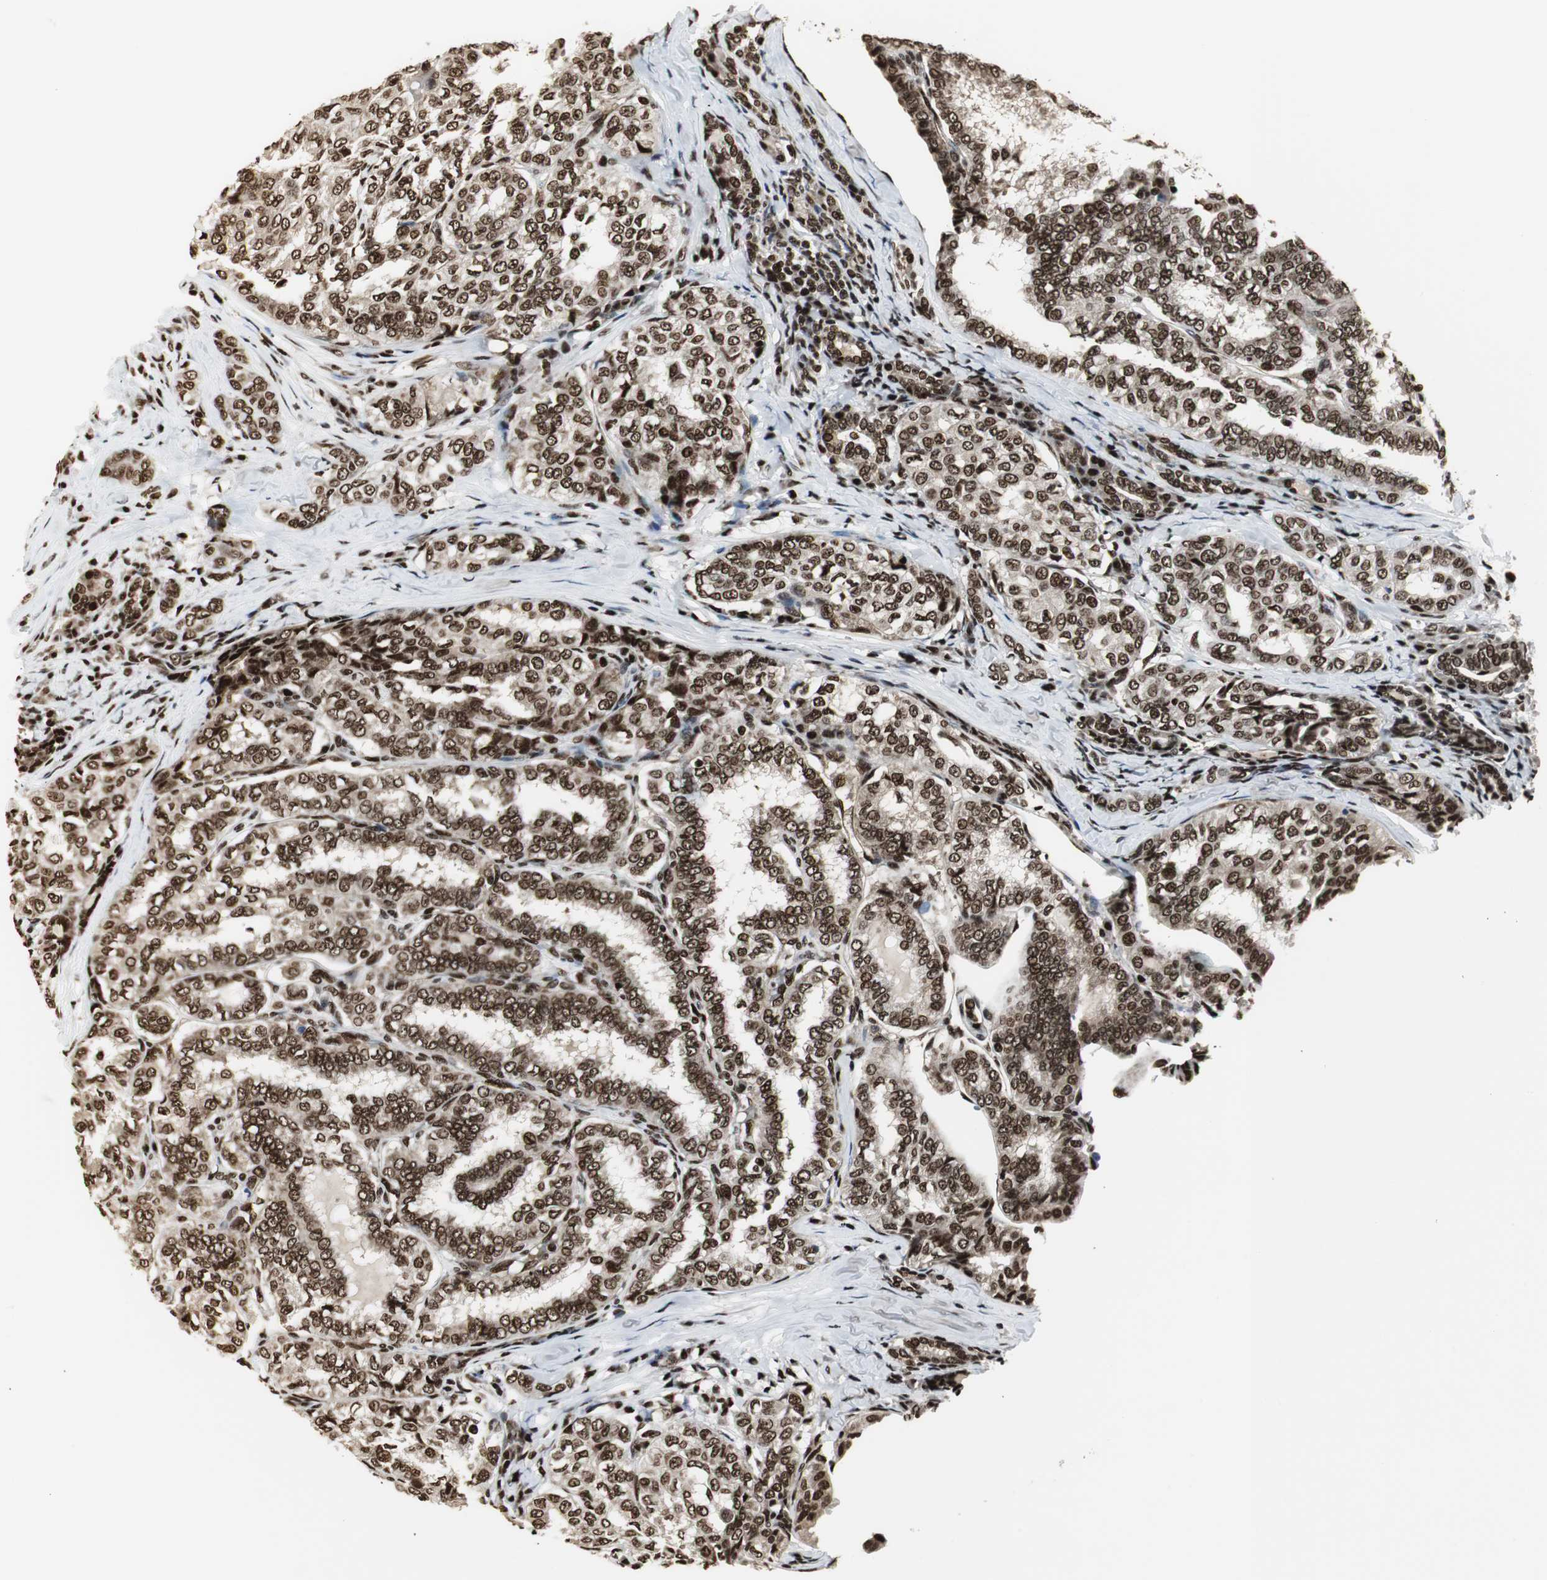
{"staining": {"intensity": "strong", "quantity": ">75%", "location": "cytoplasmic/membranous,nuclear"}, "tissue": "thyroid cancer", "cell_type": "Tumor cells", "image_type": "cancer", "snomed": [{"axis": "morphology", "description": "Papillary adenocarcinoma, NOS"}, {"axis": "topography", "description": "Thyroid gland"}], "caption": "Tumor cells reveal high levels of strong cytoplasmic/membranous and nuclear positivity in about >75% of cells in thyroid papillary adenocarcinoma.", "gene": "PARN", "patient": {"sex": "female", "age": 30}}